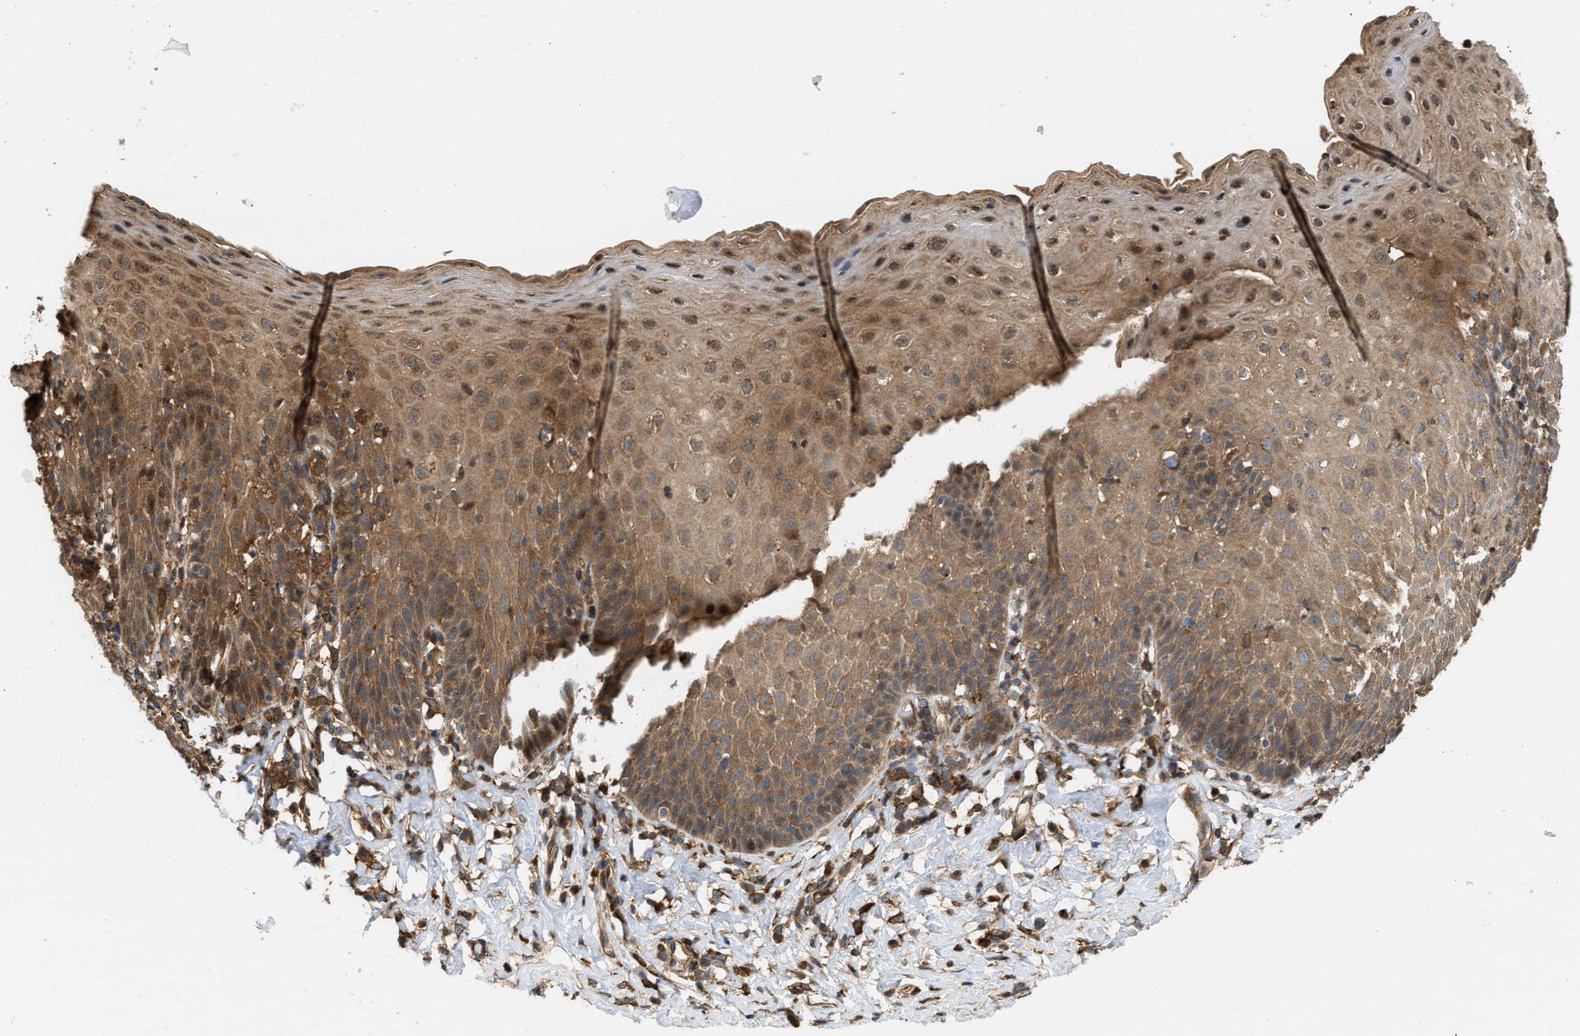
{"staining": {"intensity": "moderate", "quantity": ">75%", "location": "cytoplasmic/membranous"}, "tissue": "esophagus", "cell_type": "Squamous epithelial cells", "image_type": "normal", "snomed": [{"axis": "morphology", "description": "Normal tissue, NOS"}, {"axis": "topography", "description": "Esophagus"}], "caption": "Esophagus was stained to show a protein in brown. There is medium levels of moderate cytoplasmic/membranous positivity in about >75% of squamous epithelial cells.", "gene": "IQCE", "patient": {"sex": "female", "age": 61}}